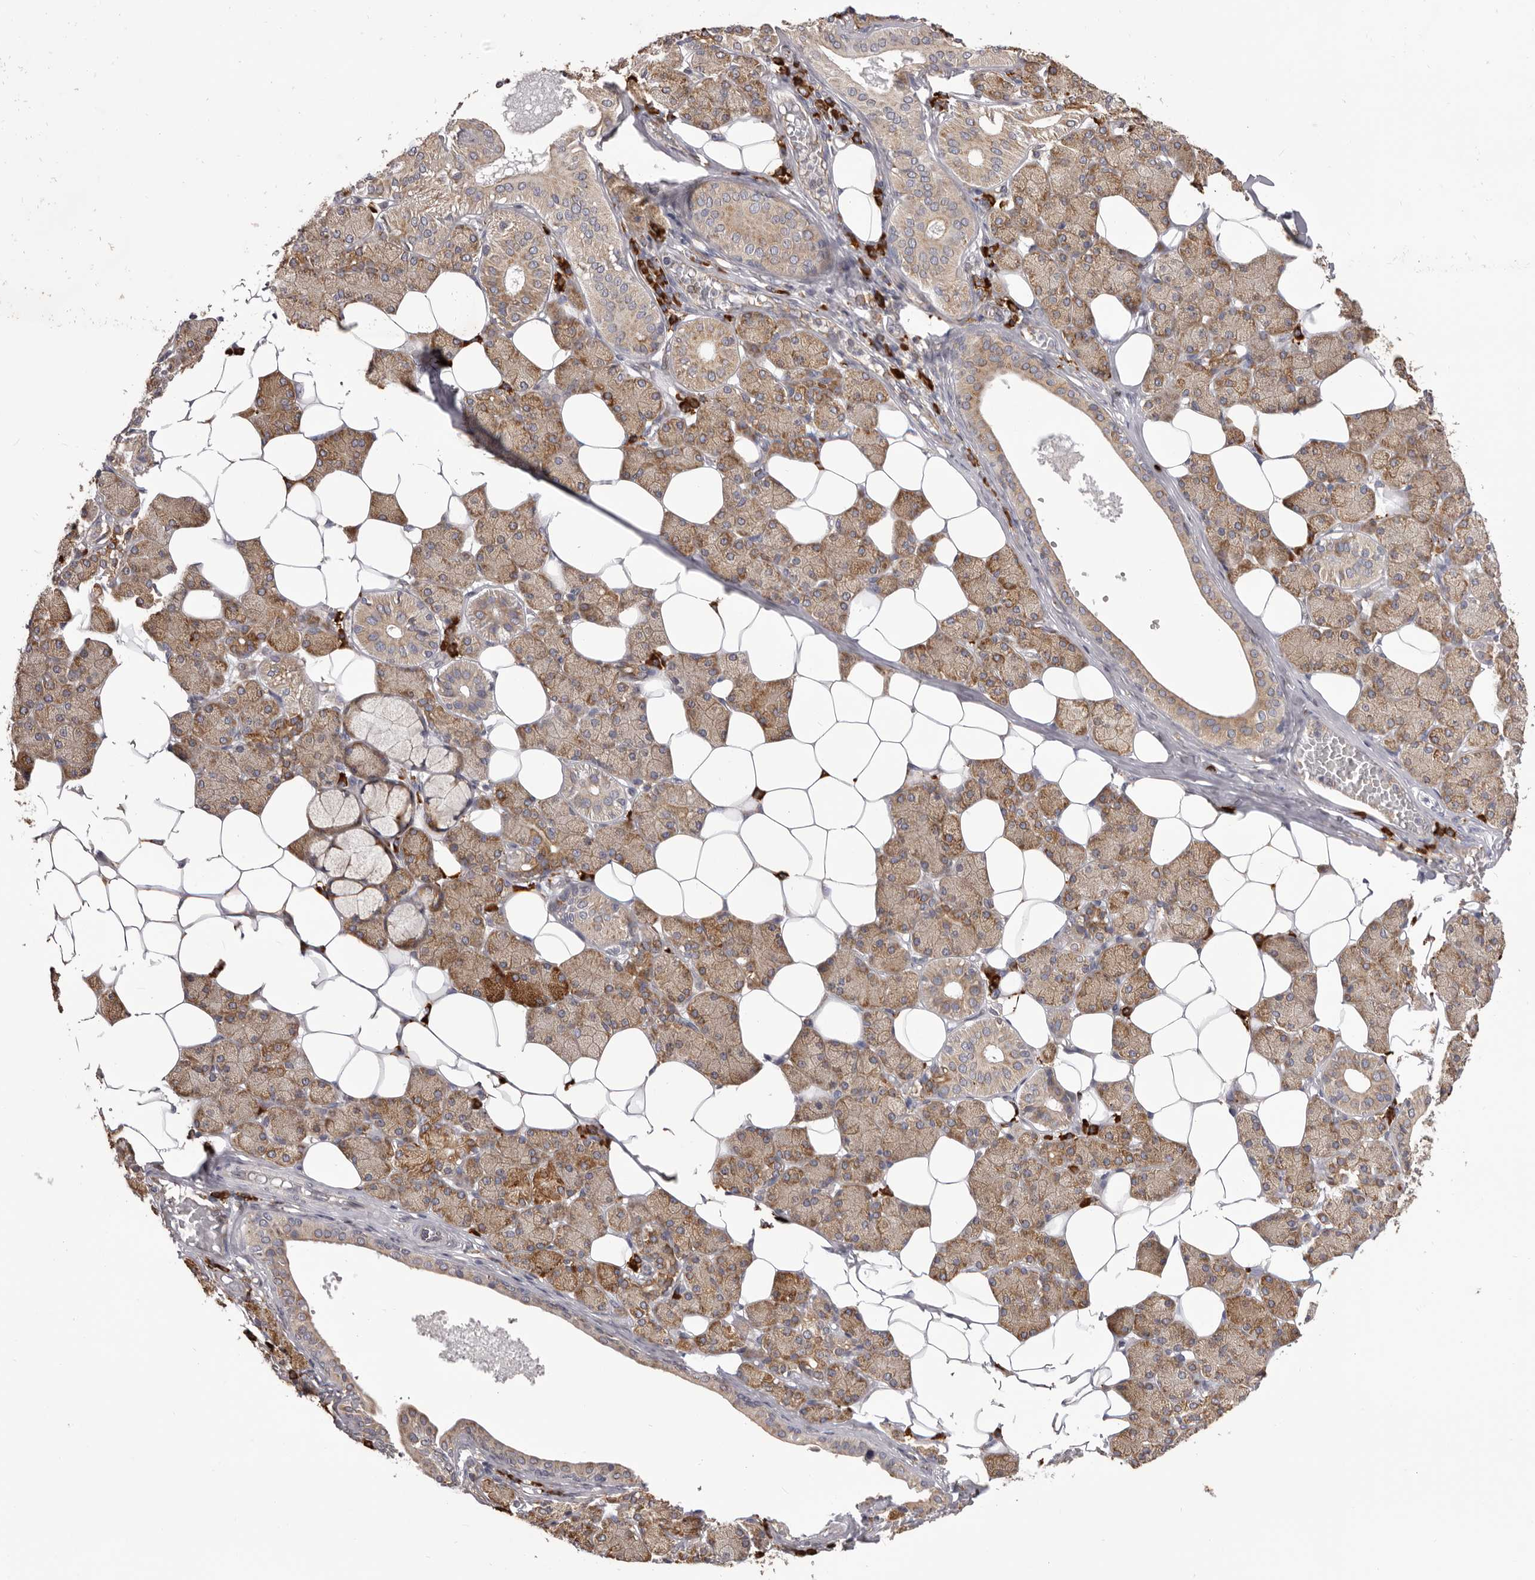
{"staining": {"intensity": "moderate", "quantity": ">75%", "location": "cytoplasmic/membranous"}, "tissue": "salivary gland", "cell_type": "Glandular cells", "image_type": "normal", "snomed": [{"axis": "morphology", "description": "Normal tissue, NOS"}, {"axis": "topography", "description": "Salivary gland"}], "caption": "Immunohistochemistry micrograph of normal salivary gland stained for a protein (brown), which reveals medium levels of moderate cytoplasmic/membranous expression in about >75% of glandular cells.", "gene": "QRSL1", "patient": {"sex": "female", "age": 33}}